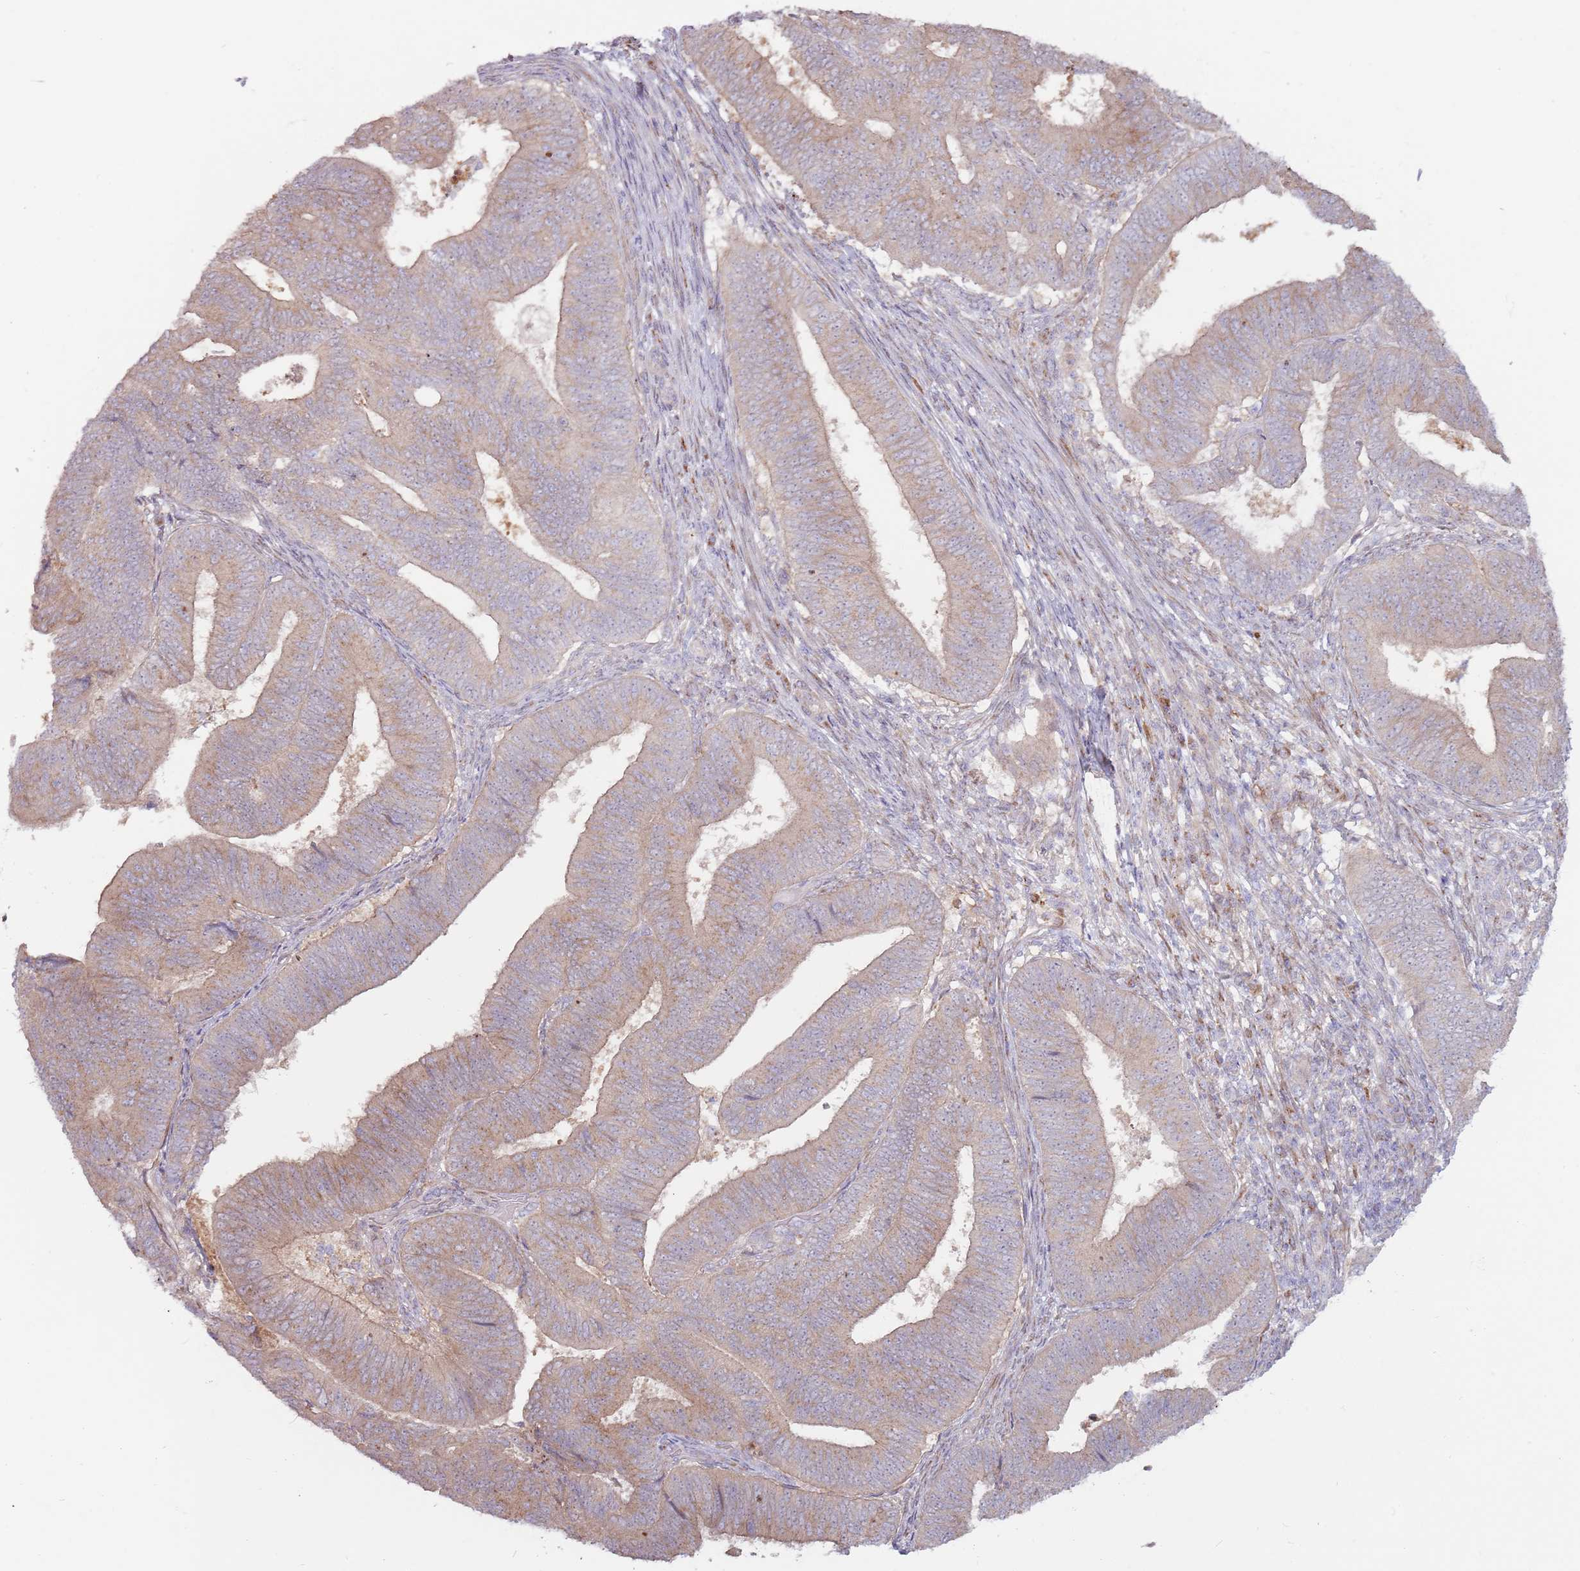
{"staining": {"intensity": "weak", "quantity": "25%-75%", "location": "cytoplasmic/membranous"}, "tissue": "endometrial cancer", "cell_type": "Tumor cells", "image_type": "cancer", "snomed": [{"axis": "morphology", "description": "Adenocarcinoma, NOS"}, {"axis": "topography", "description": "Endometrium"}], "caption": "Immunohistochemical staining of human adenocarcinoma (endometrial) displays weak cytoplasmic/membranous protein staining in approximately 25%-75% of tumor cells.", "gene": "CCDC150", "patient": {"sex": "female", "age": 70}}